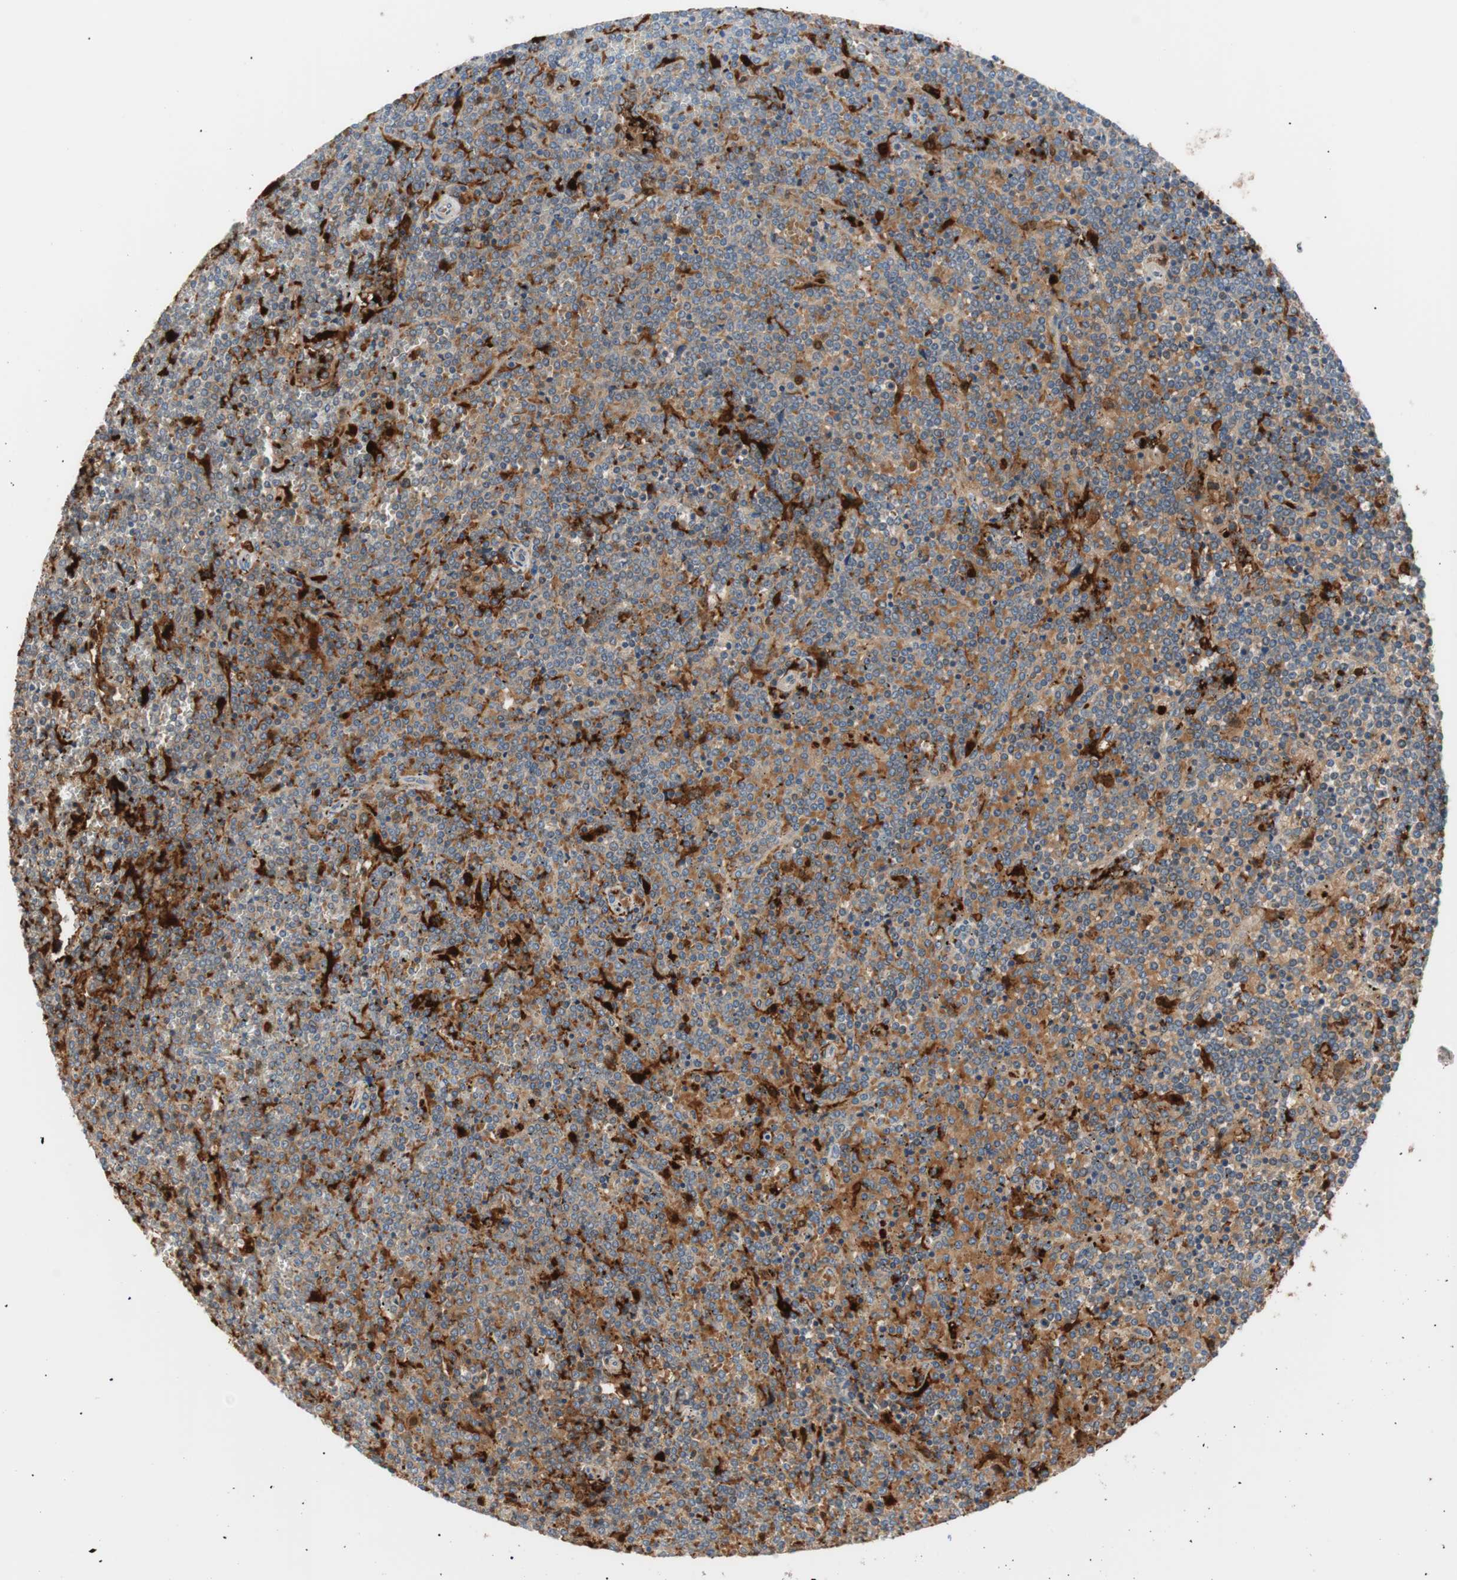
{"staining": {"intensity": "moderate", "quantity": "25%-75%", "location": "cytoplasmic/membranous"}, "tissue": "lymphoma", "cell_type": "Tumor cells", "image_type": "cancer", "snomed": [{"axis": "morphology", "description": "Malignant lymphoma, non-Hodgkin's type, Low grade"}, {"axis": "topography", "description": "Spleen"}], "caption": "Lymphoma tissue demonstrates moderate cytoplasmic/membranous staining in about 25%-75% of tumor cells", "gene": "IL18", "patient": {"sex": "female", "age": 19}}